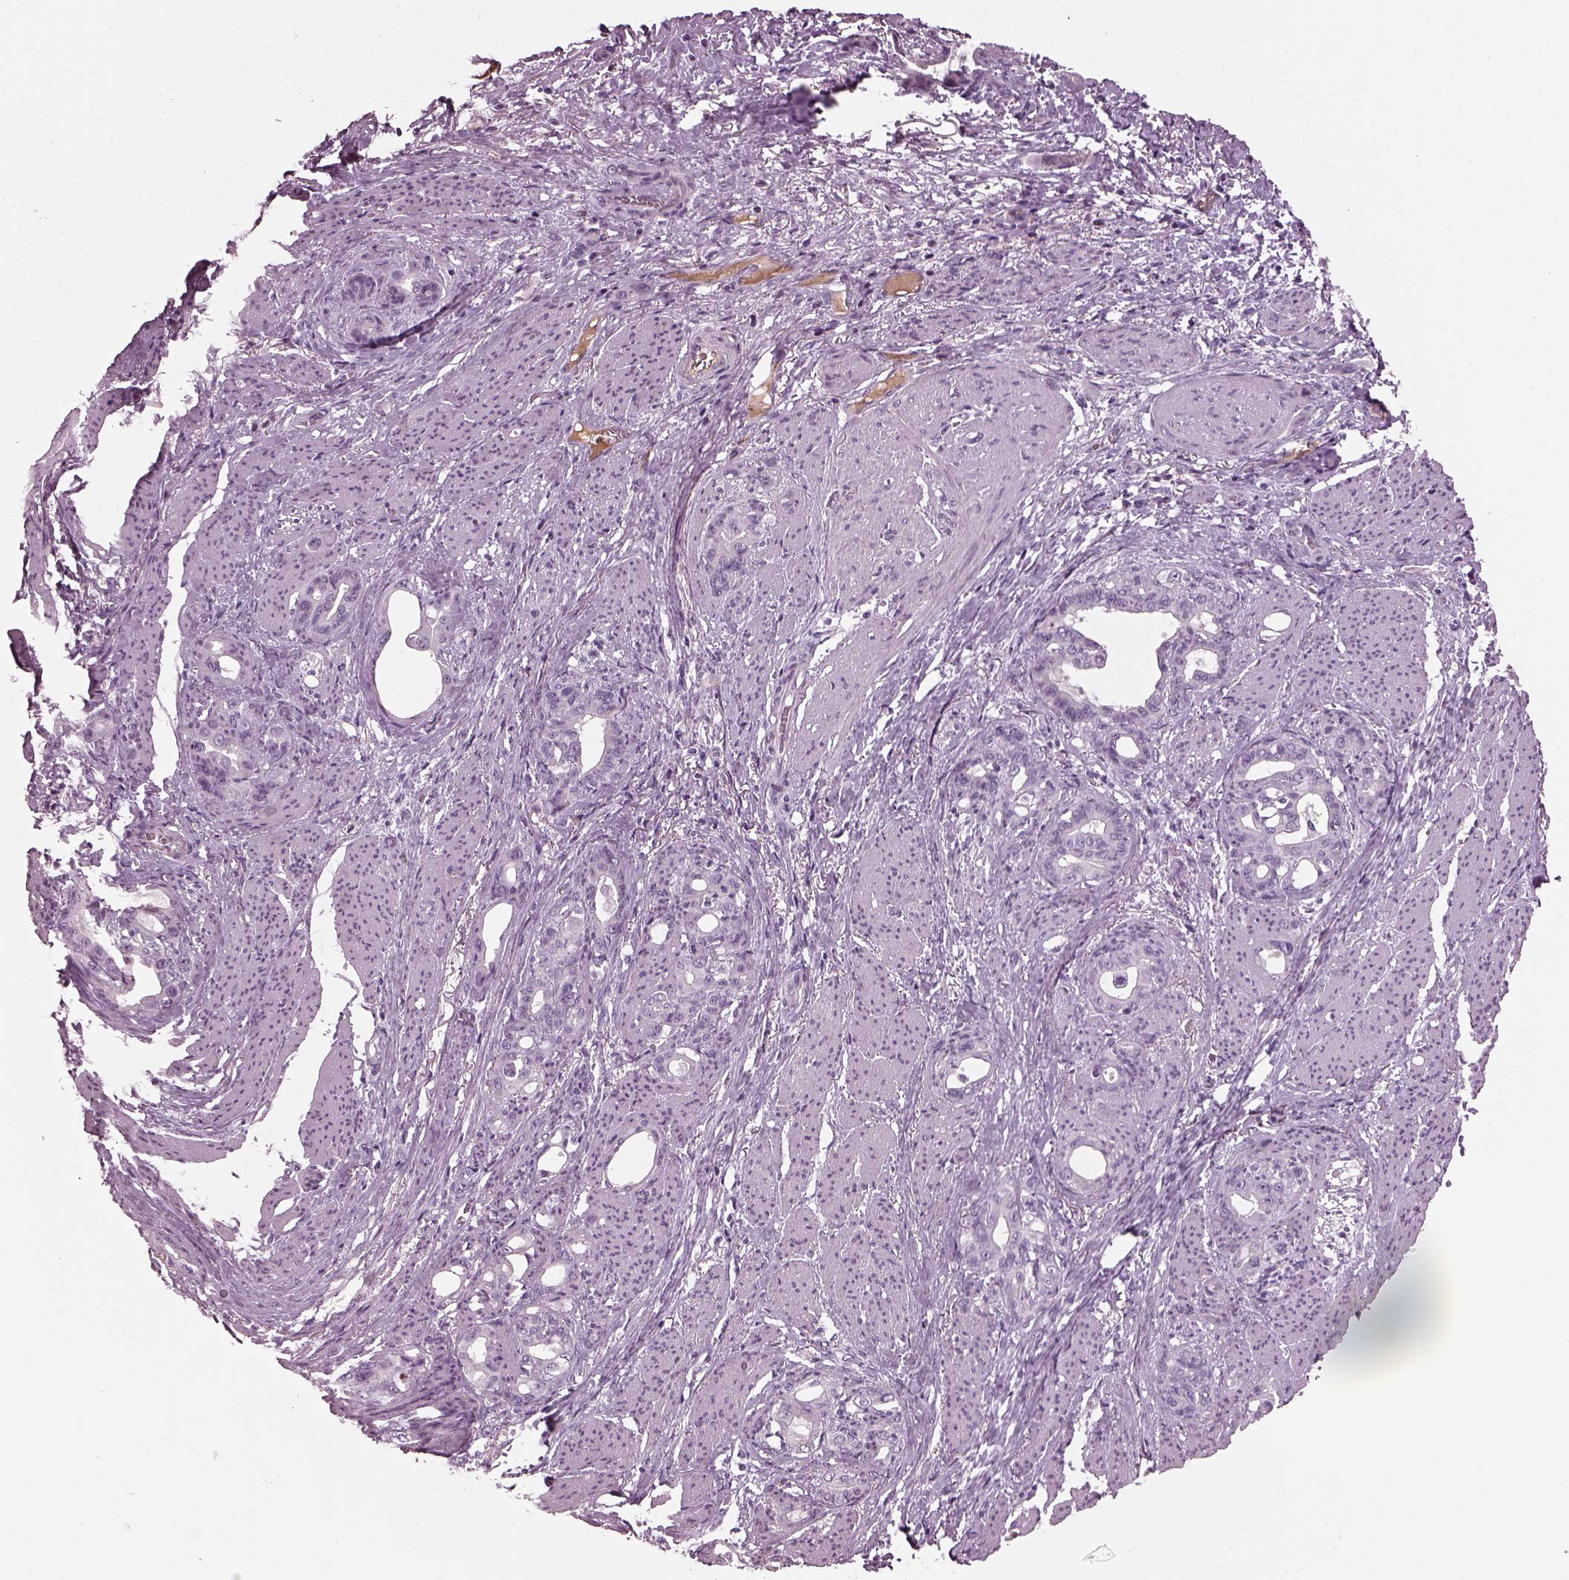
{"staining": {"intensity": "negative", "quantity": "none", "location": "none"}, "tissue": "stomach cancer", "cell_type": "Tumor cells", "image_type": "cancer", "snomed": [{"axis": "morphology", "description": "Normal tissue, NOS"}, {"axis": "morphology", "description": "Adenocarcinoma, NOS"}, {"axis": "topography", "description": "Esophagus"}, {"axis": "topography", "description": "Stomach, upper"}], "caption": "Adenocarcinoma (stomach) stained for a protein using immunohistochemistry (IHC) displays no expression tumor cells.", "gene": "DPYSL5", "patient": {"sex": "male", "age": 62}}